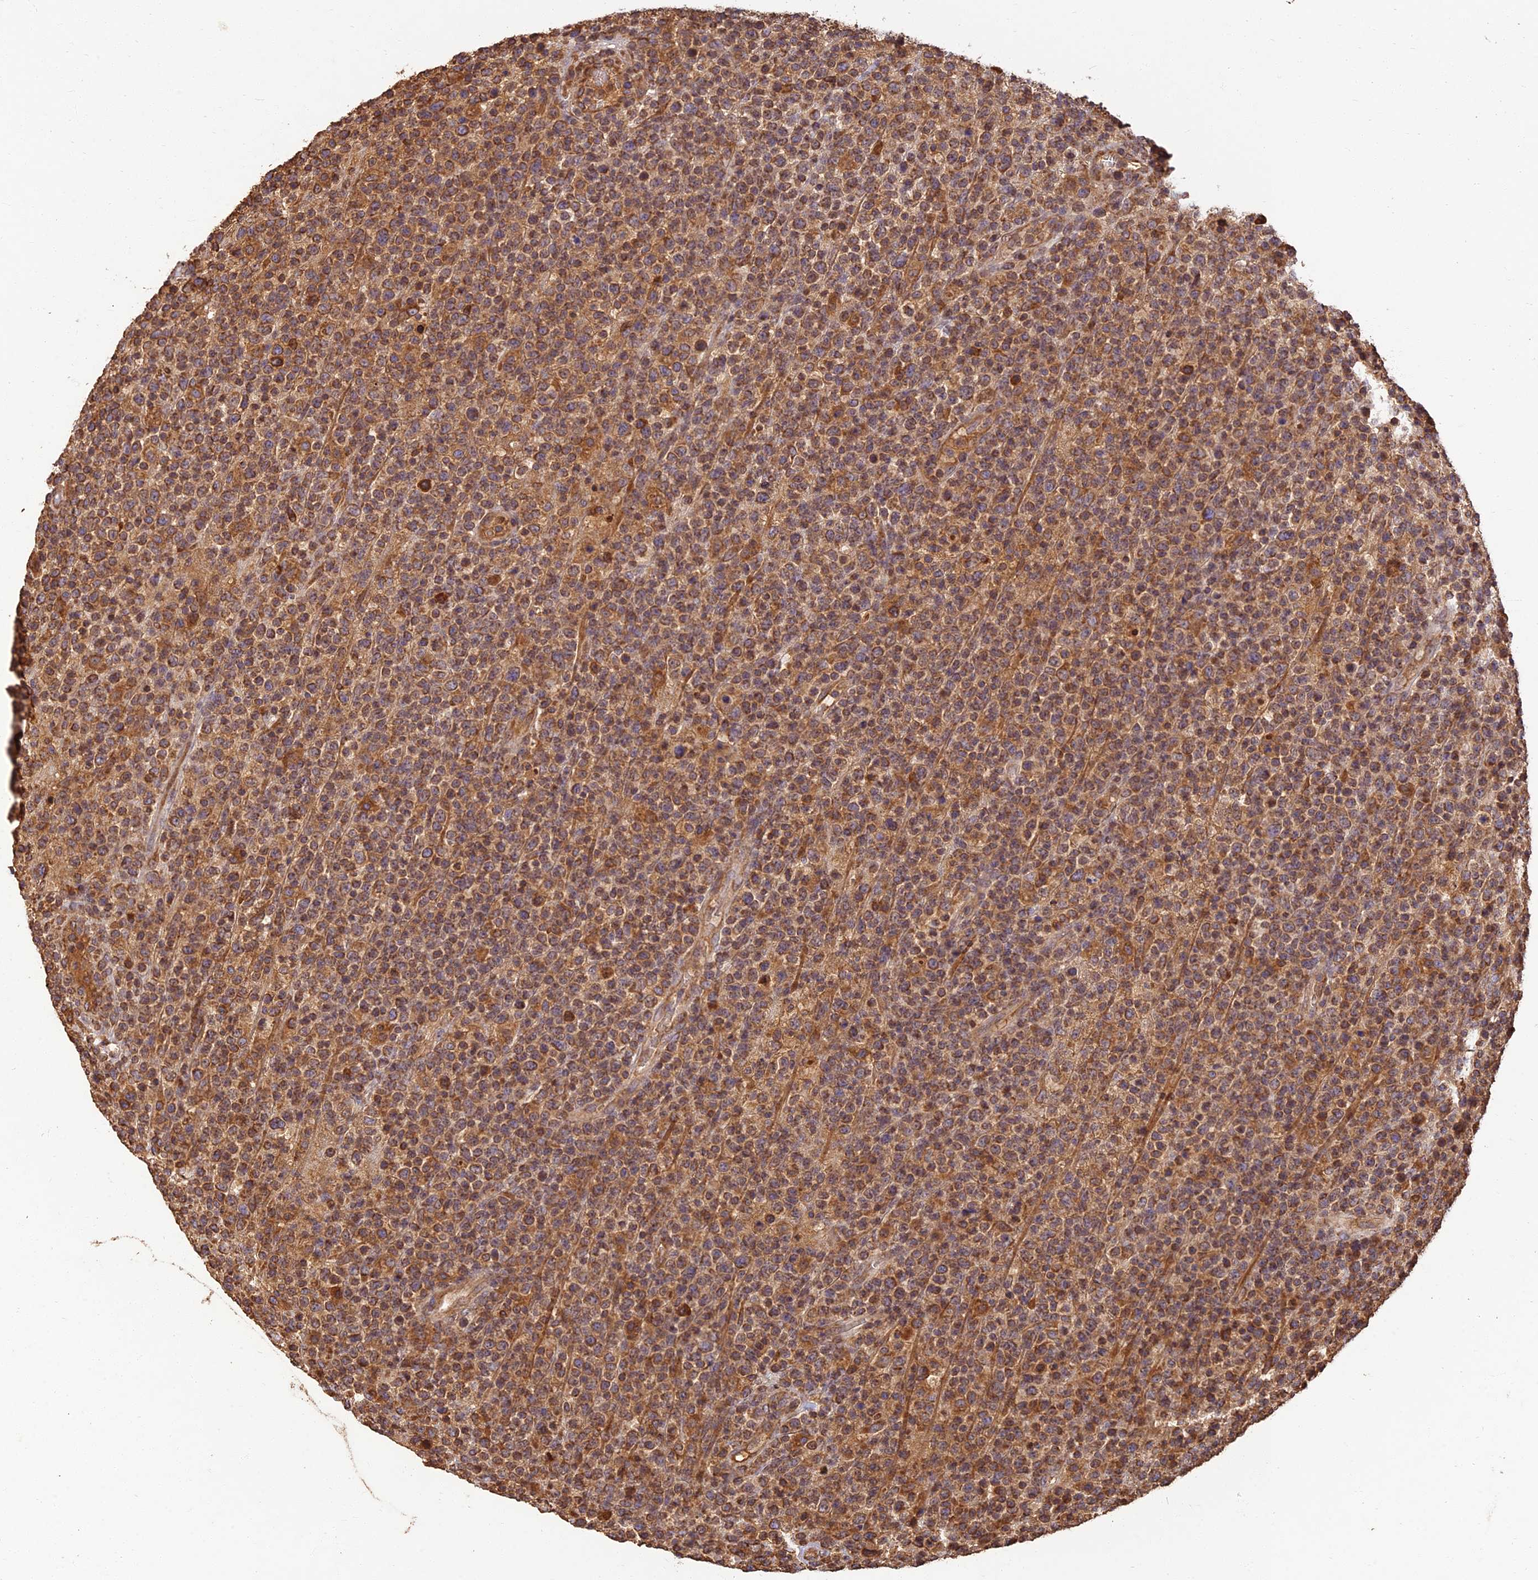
{"staining": {"intensity": "moderate", "quantity": ">75%", "location": "cytoplasmic/membranous"}, "tissue": "lymphoma", "cell_type": "Tumor cells", "image_type": "cancer", "snomed": [{"axis": "morphology", "description": "Malignant lymphoma, non-Hodgkin's type, High grade"}, {"axis": "topography", "description": "Colon"}], "caption": "High-grade malignant lymphoma, non-Hodgkin's type was stained to show a protein in brown. There is medium levels of moderate cytoplasmic/membranous positivity in about >75% of tumor cells.", "gene": "CORO1C", "patient": {"sex": "female", "age": 53}}